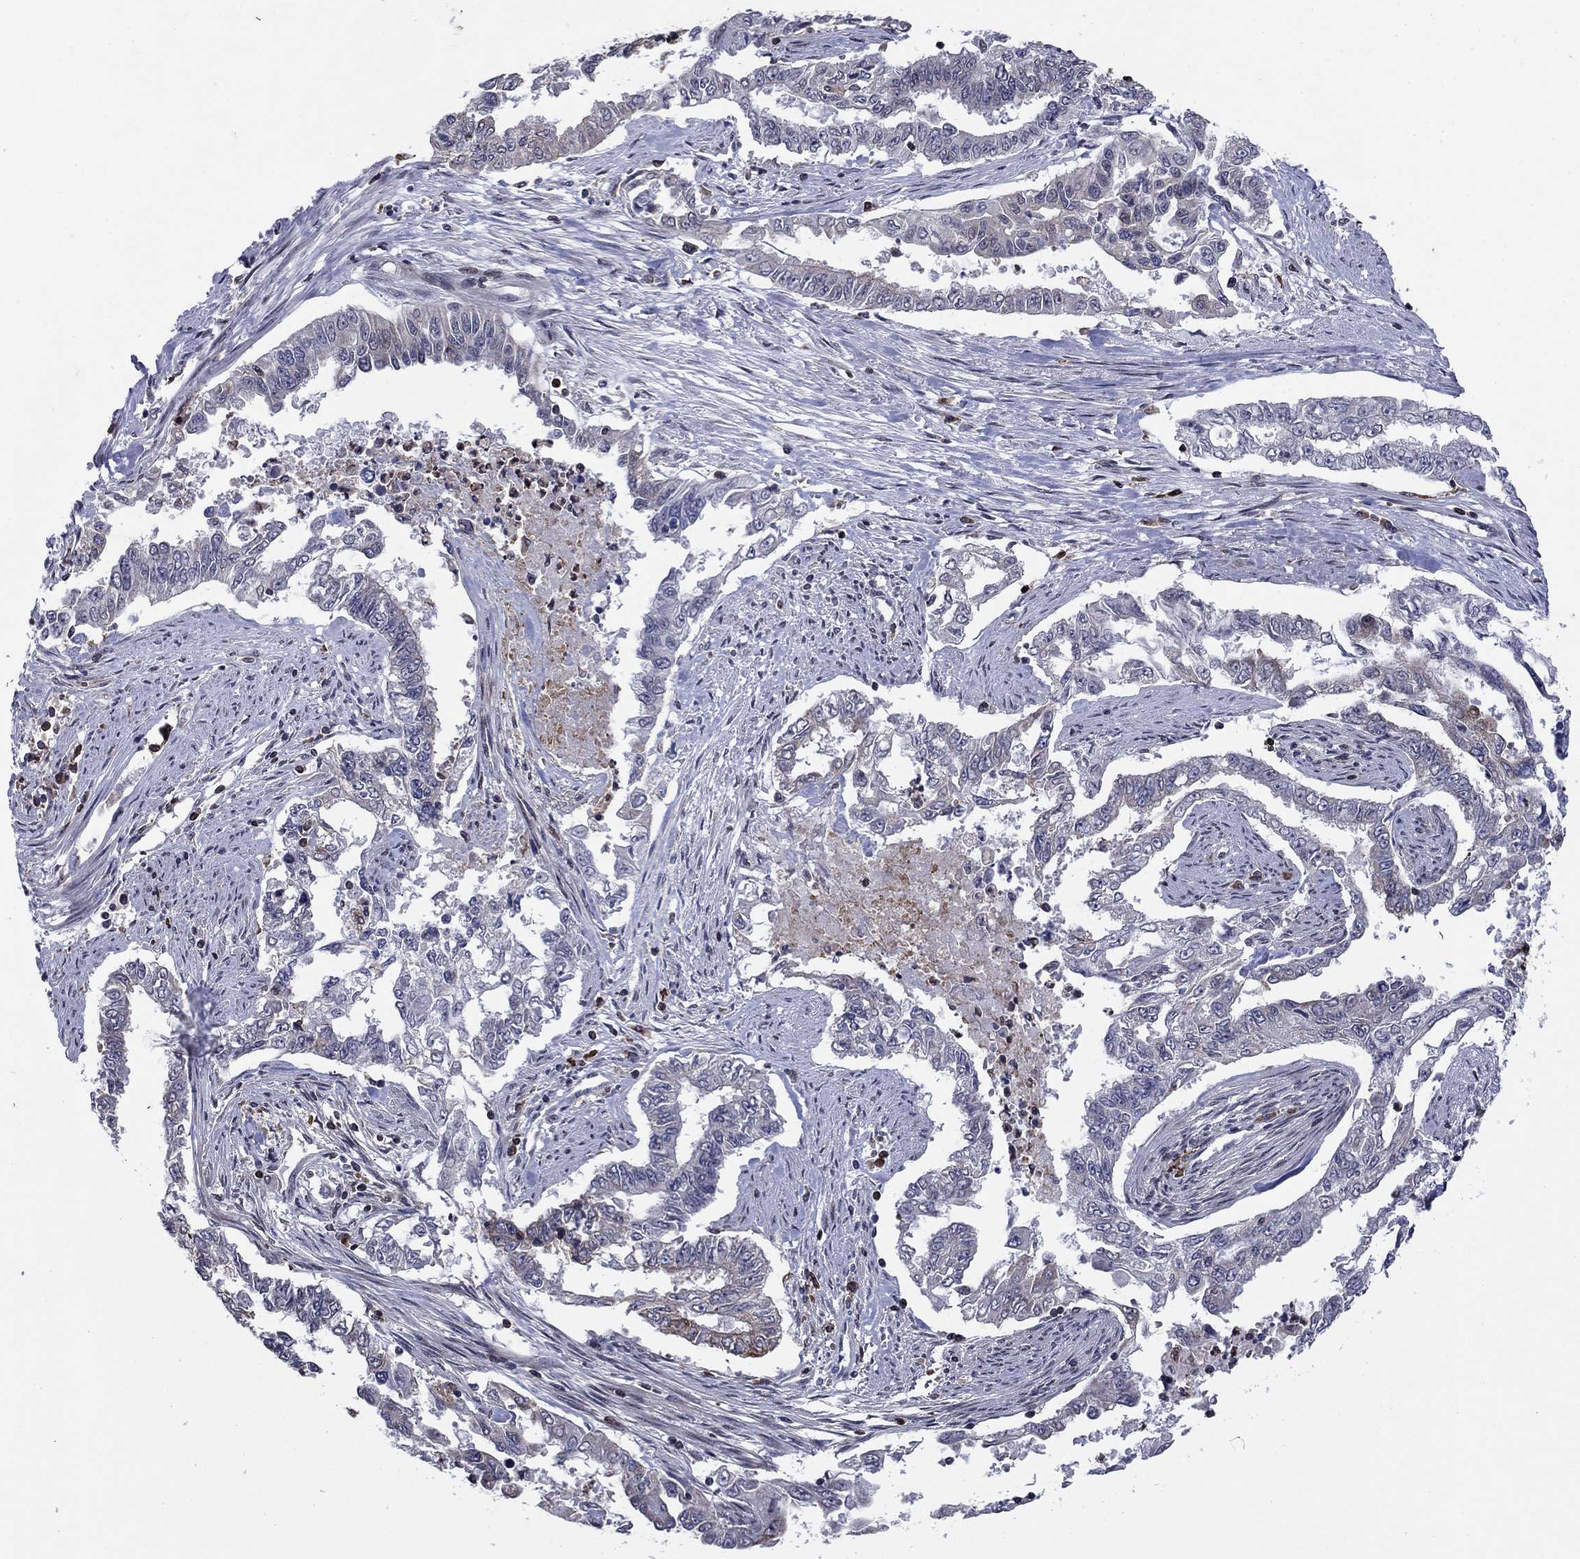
{"staining": {"intensity": "weak", "quantity": "<25%", "location": "cytoplasmic/membranous"}, "tissue": "endometrial cancer", "cell_type": "Tumor cells", "image_type": "cancer", "snomed": [{"axis": "morphology", "description": "Adenocarcinoma, NOS"}, {"axis": "topography", "description": "Uterus"}], "caption": "The immunohistochemistry histopathology image has no significant positivity in tumor cells of adenocarcinoma (endometrial) tissue.", "gene": "DHRS7", "patient": {"sex": "female", "age": 59}}